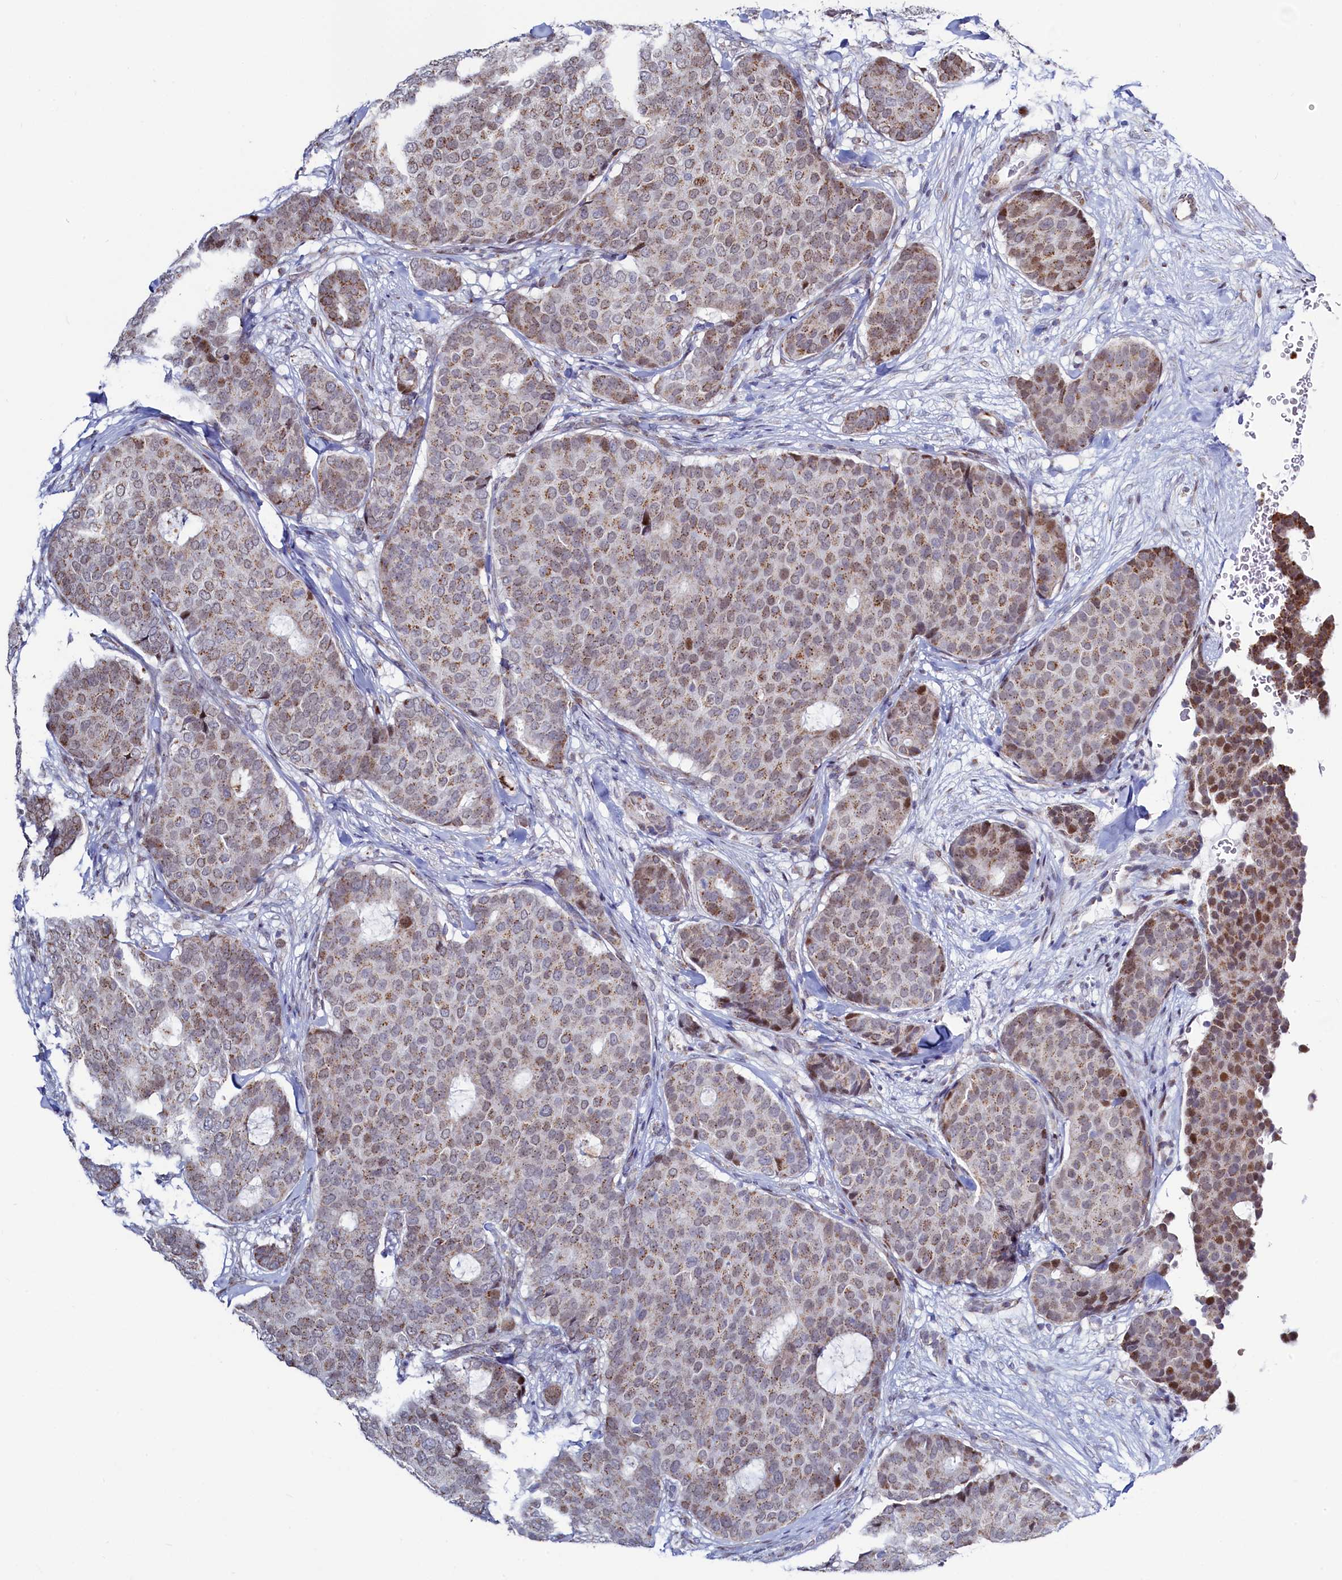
{"staining": {"intensity": "moderate", "quantity": "25%-75%", "location": "cytoplasmic/membranous,nuclear"}, "tissue": "breast cancer", "cell_type": "Tumor cells", "image_type": "cancer", "snomed": [{"axis": "morphology", "description": "Duct carcinoma"}, {"axis": "topography", "description": "Breast"}], "caption": "Immunohistochemistry micrograph of neoplastic tissue: human breast intraductal carcinoma stained using immunohistochemistry (IHC) displays medium levels of moderate protein expression localized specifically in the cytoplasmic/membranous and nuclear of tumor cells, appearing as a cytoplasmic/membranous and nuclear brown color.", "gene": "HDGFL3", "patient": {"sex": "female", "age": 75}}